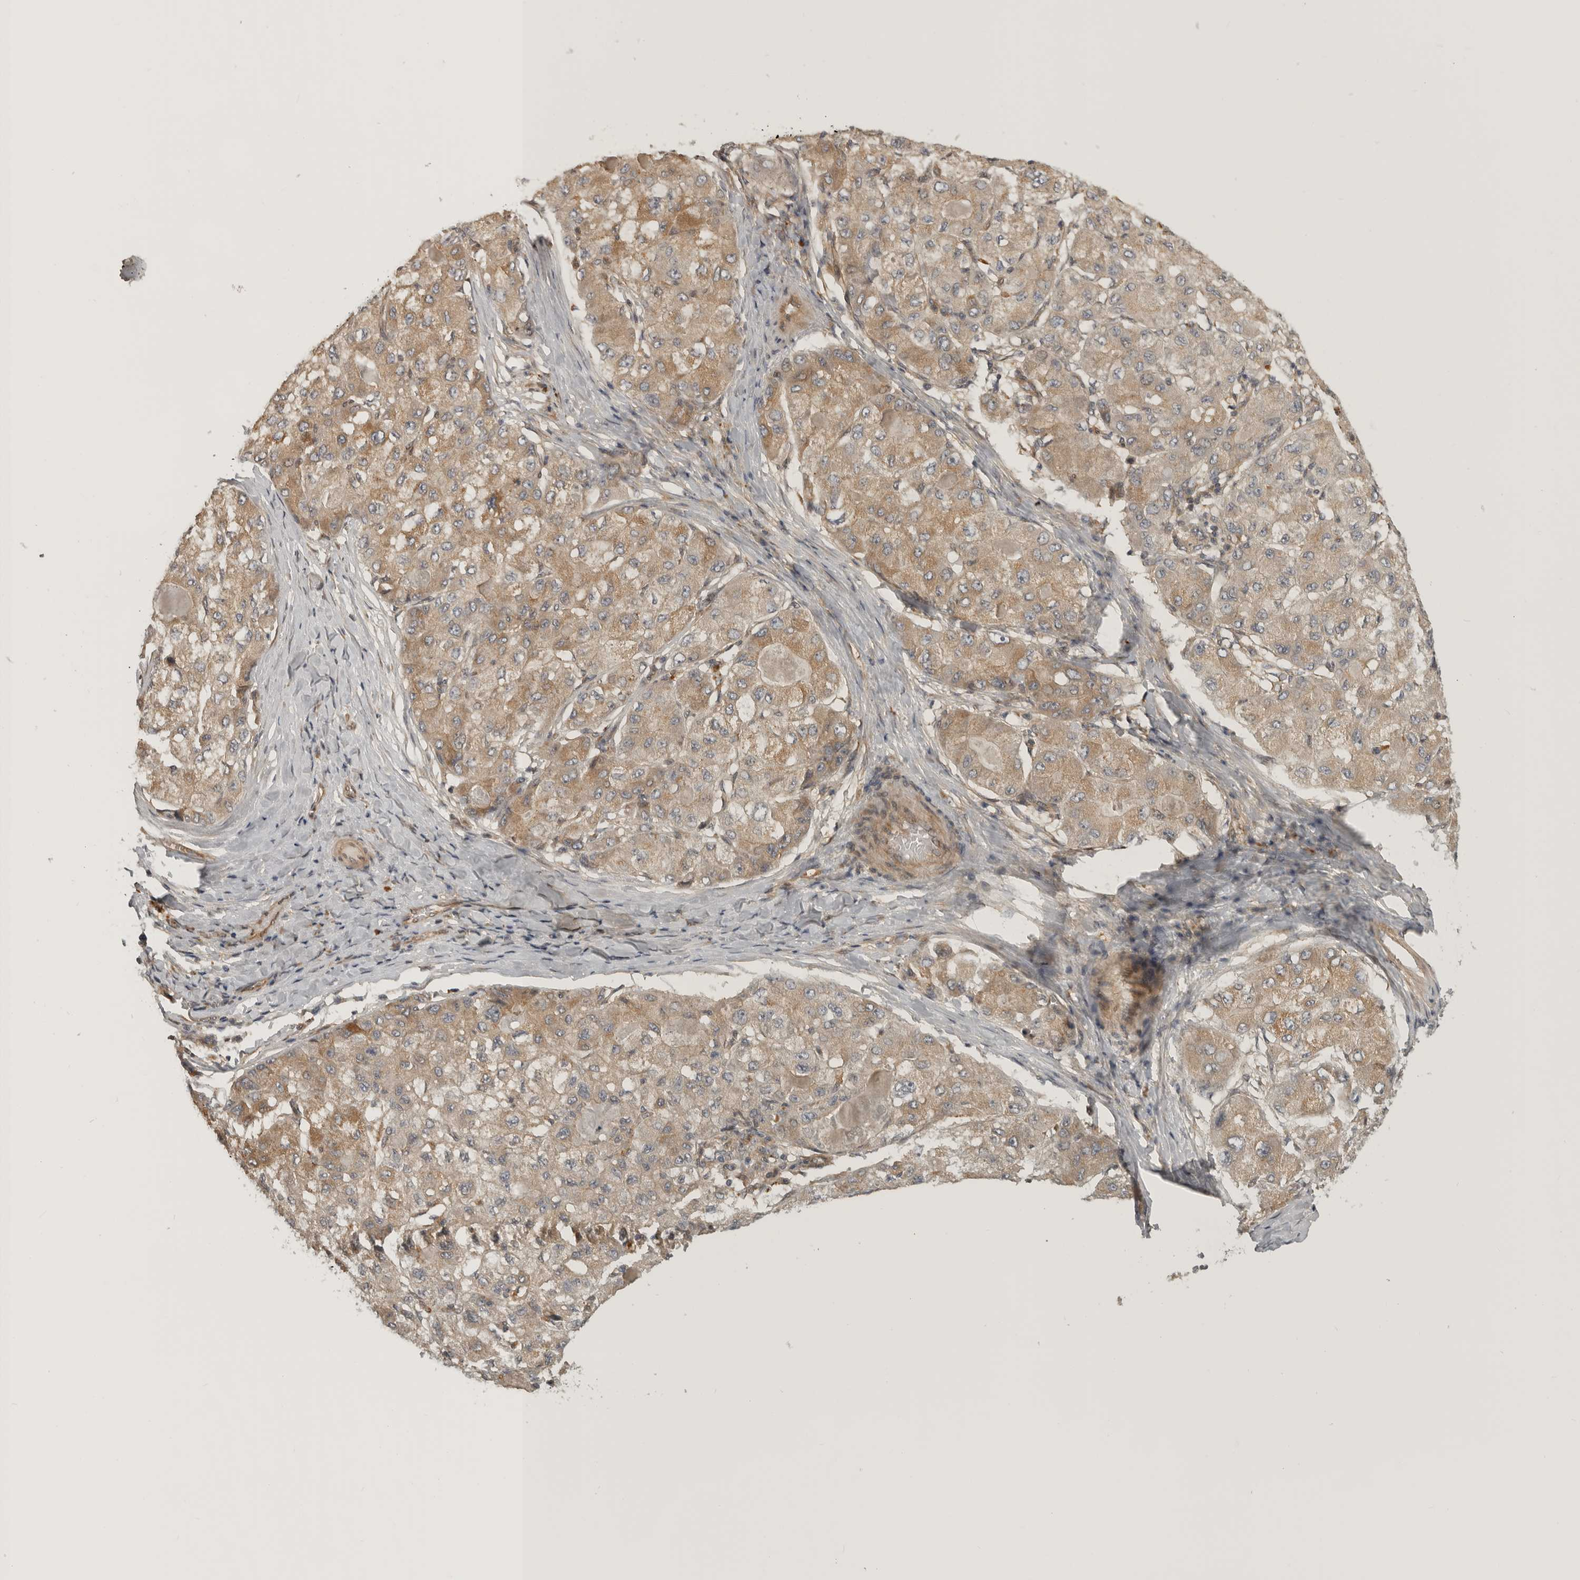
{"staining": {"intensity": "moderate", "quantity": ">75%", "location": "cytoplasmic/membranous"}, "tissue": "liver cancer", "cell_type": "Tumor cells", "image_type": "cancer", "snomed": [{"axis": "morphology", "description": "Carcinoma, Hepatocellular, NOS"}, {"axis": "topography", "description": "Liver"}], "caption": "Protein expression analysis of liver cancer displays moderate cytoplasmic/membranous positivity in about >75% of tumor cells.", "gene": "CUEDC1", "patient": {"sex": "male", "age": 80}}